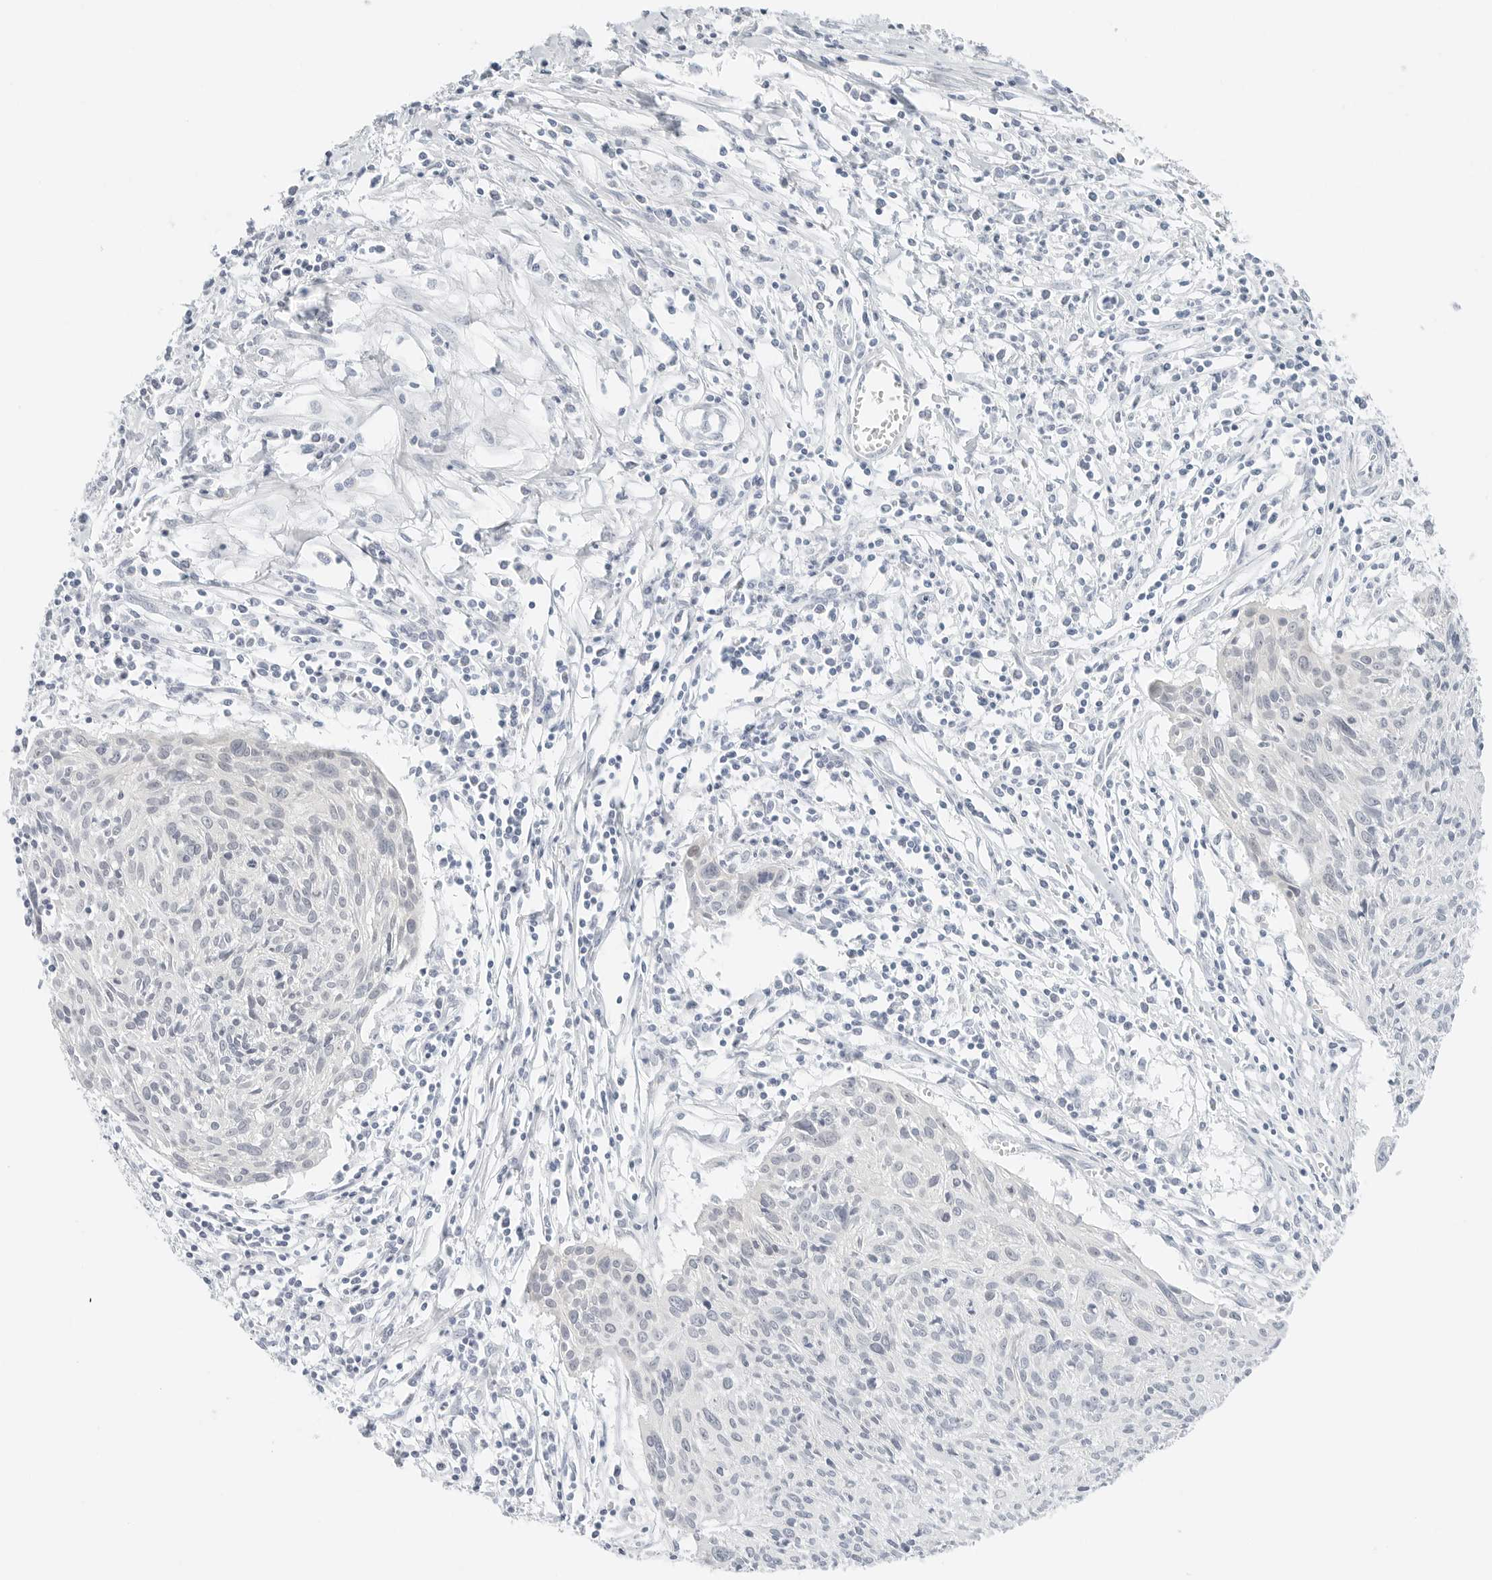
{"staining": {"intensity": "negative", "quantity": "none", "location": "none"}, "tissue": "cervical cancer", "cell_type": "Tumor cells", "image_type": "cancer", "snomed": [{"axis": "morphology", "description": "Squamous cell carcinoma, NOS"}, {"axis": "topography", "description": "Cervix"}], "caption": "This is an immunohistochemistry (IHC) image of squamous cell carcinoma (cervical). There is no expression in tumor cells.", "gene": "CCSAP", "patient": {"sex": "female", "age": 51}}